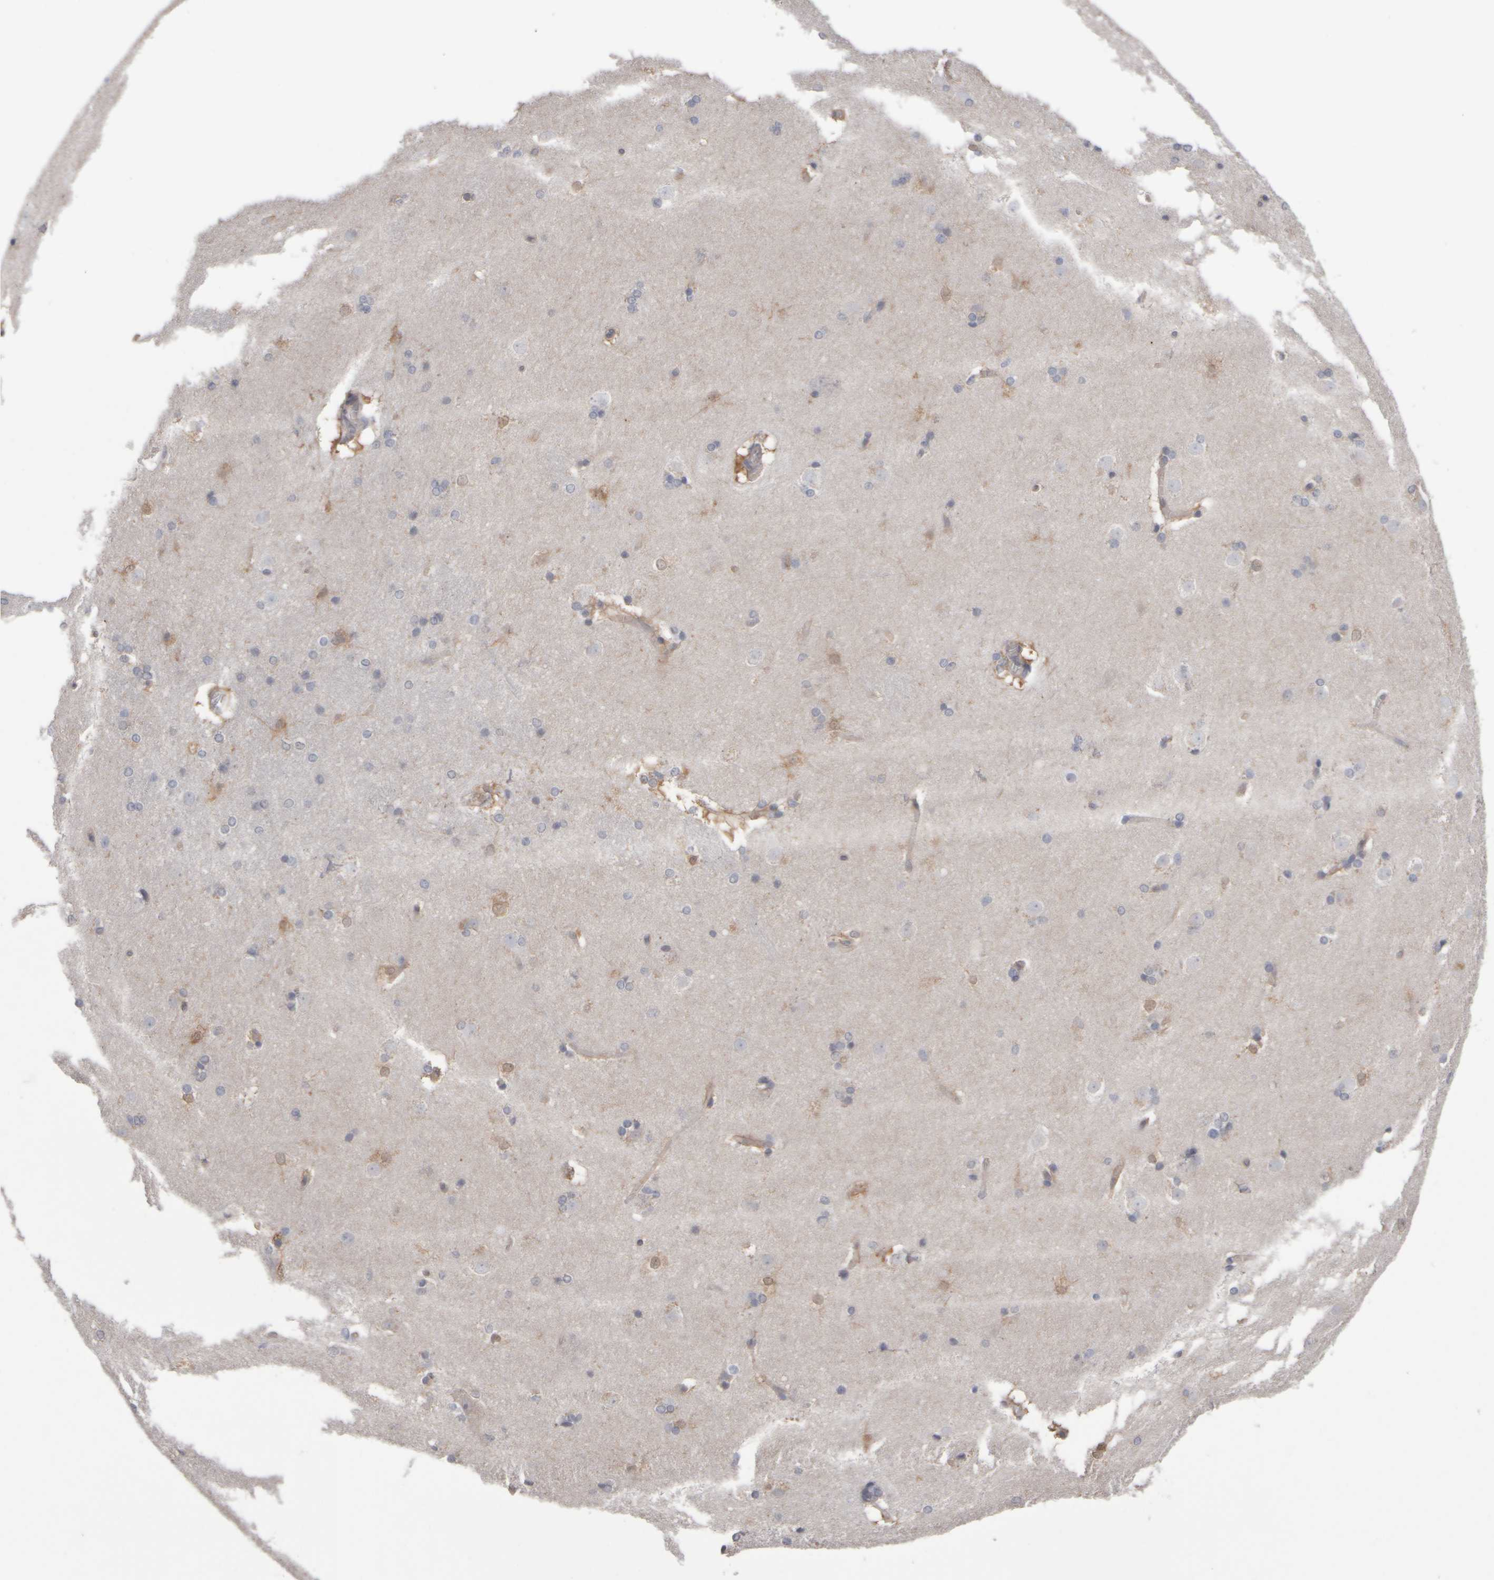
{"staining": {"intensity": "weak", "quantity": "<25%", "location": "cytoplasmic/membranous"}, "tissue": "caudate", "cell_type": "Glial cells", "image_type": "normal", "snomed": [{"axis": "morphology", "description": "Normal tissue, NOS"}, {"axis": "topography", "description": "Lateral ventricle wall"}], "caption": "The histopathology image exhibits no staining of glial cells in unremarkable caudate. (Brightfield microscopy of DAB immunohistochemistry (IHC) at high magnification).", "gene": "EPHX2", "patient": {"sex": "female", "age": 19}}